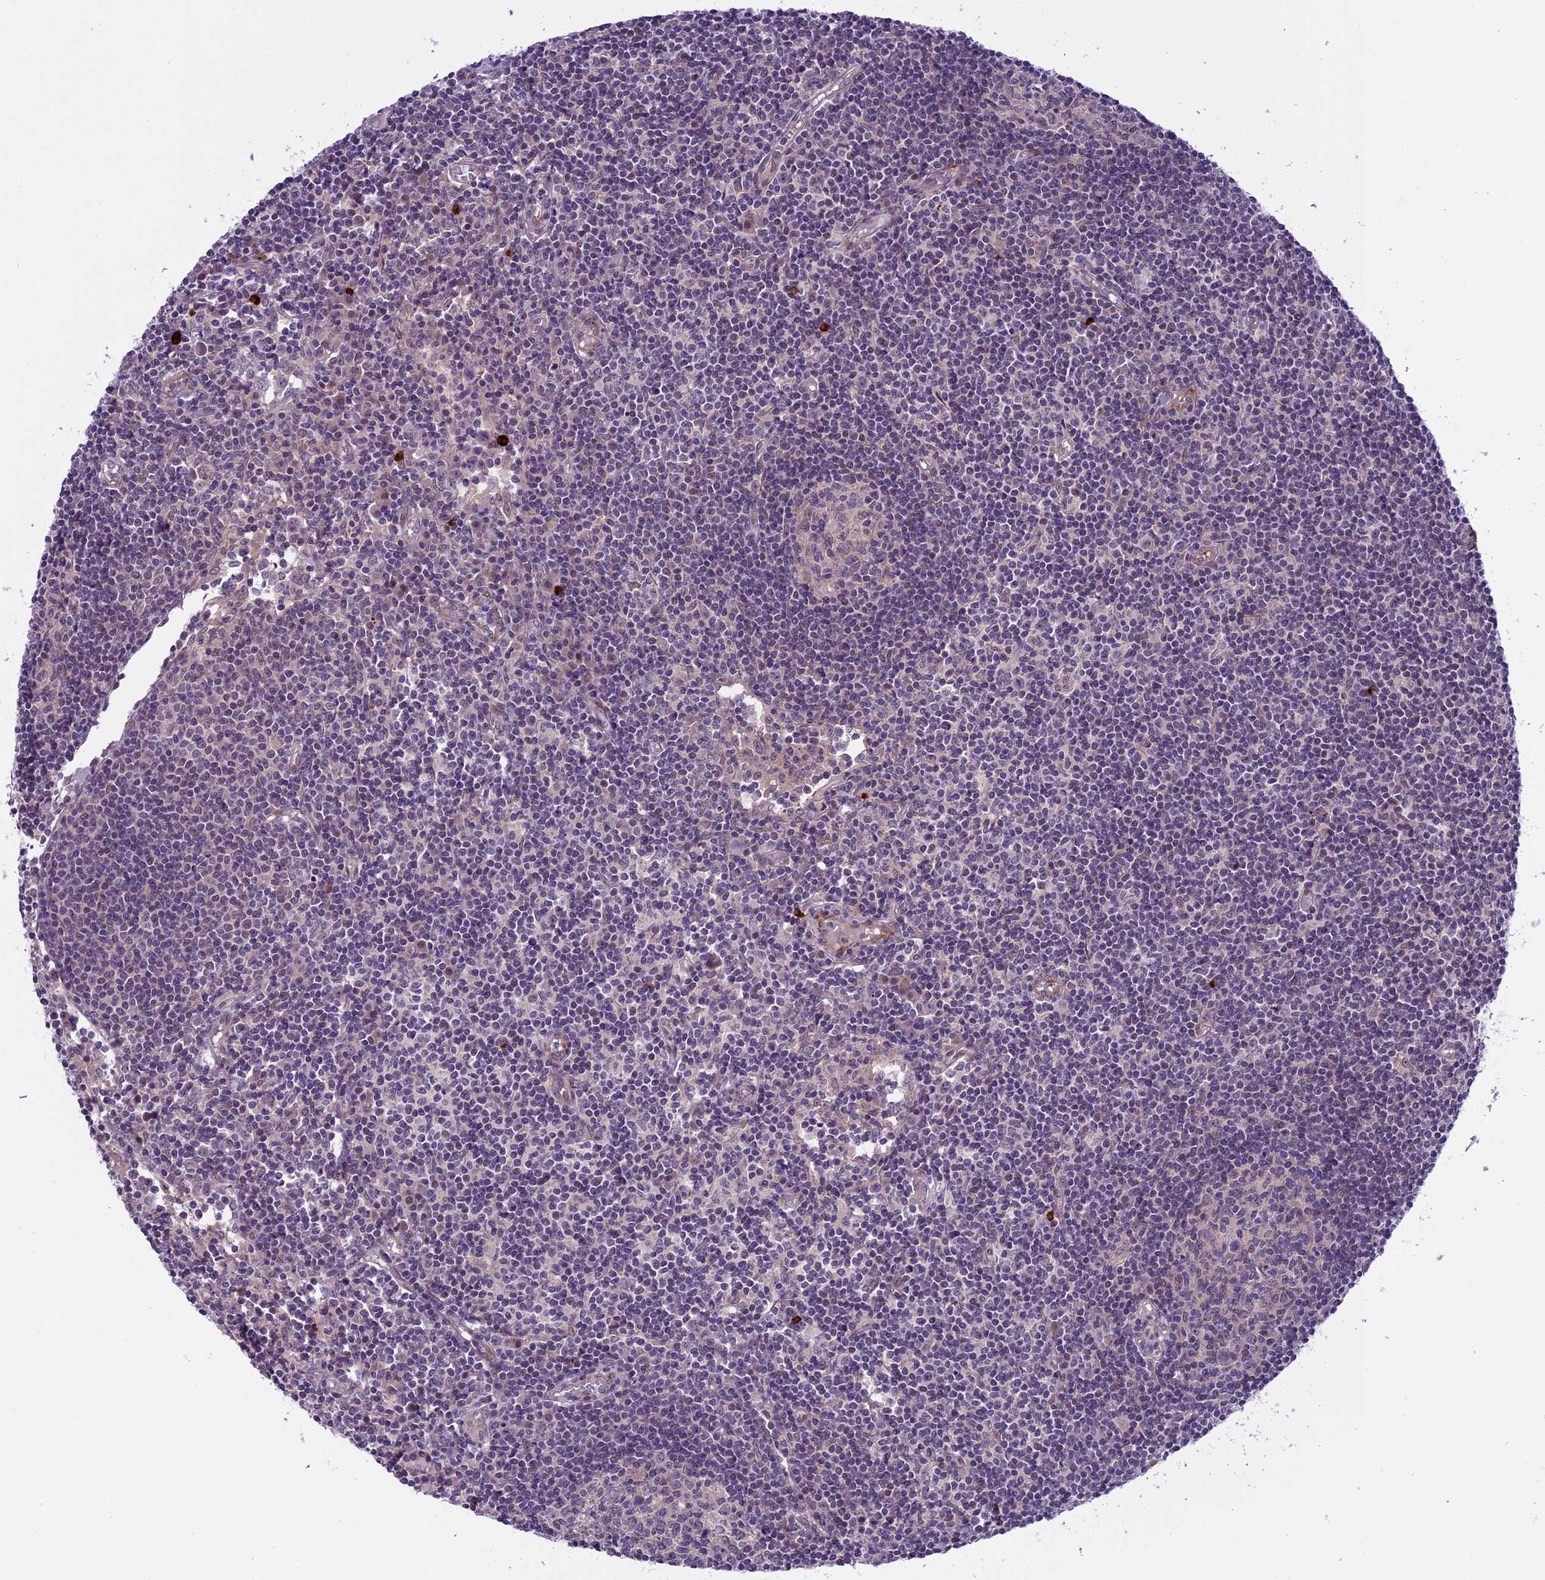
{"staining": {"intensity": "weak", "quantity": "<25%", "location": "cytoplasmic/membranous"}, "tissue": "lymph node", "cell_type": "Germinal center cells", "image_type": "normal", "snomed": [{"axis": "morphology", "description": "Normal tissue, NOS"}, {"axis": "topography", "description": "Lymph node"}], "caption": "High magnification brightfield microscopy of normal lymph node stained with DAB (brown) and counterstained with hematoxylin (blue): germinal center cells show no significant positivity. (DAB (3,3'-diaminobenzidine) immunohistochemistry, high magnification).", "gene": "SPRED1", "patient": {"sex": "female", "age": 55}}